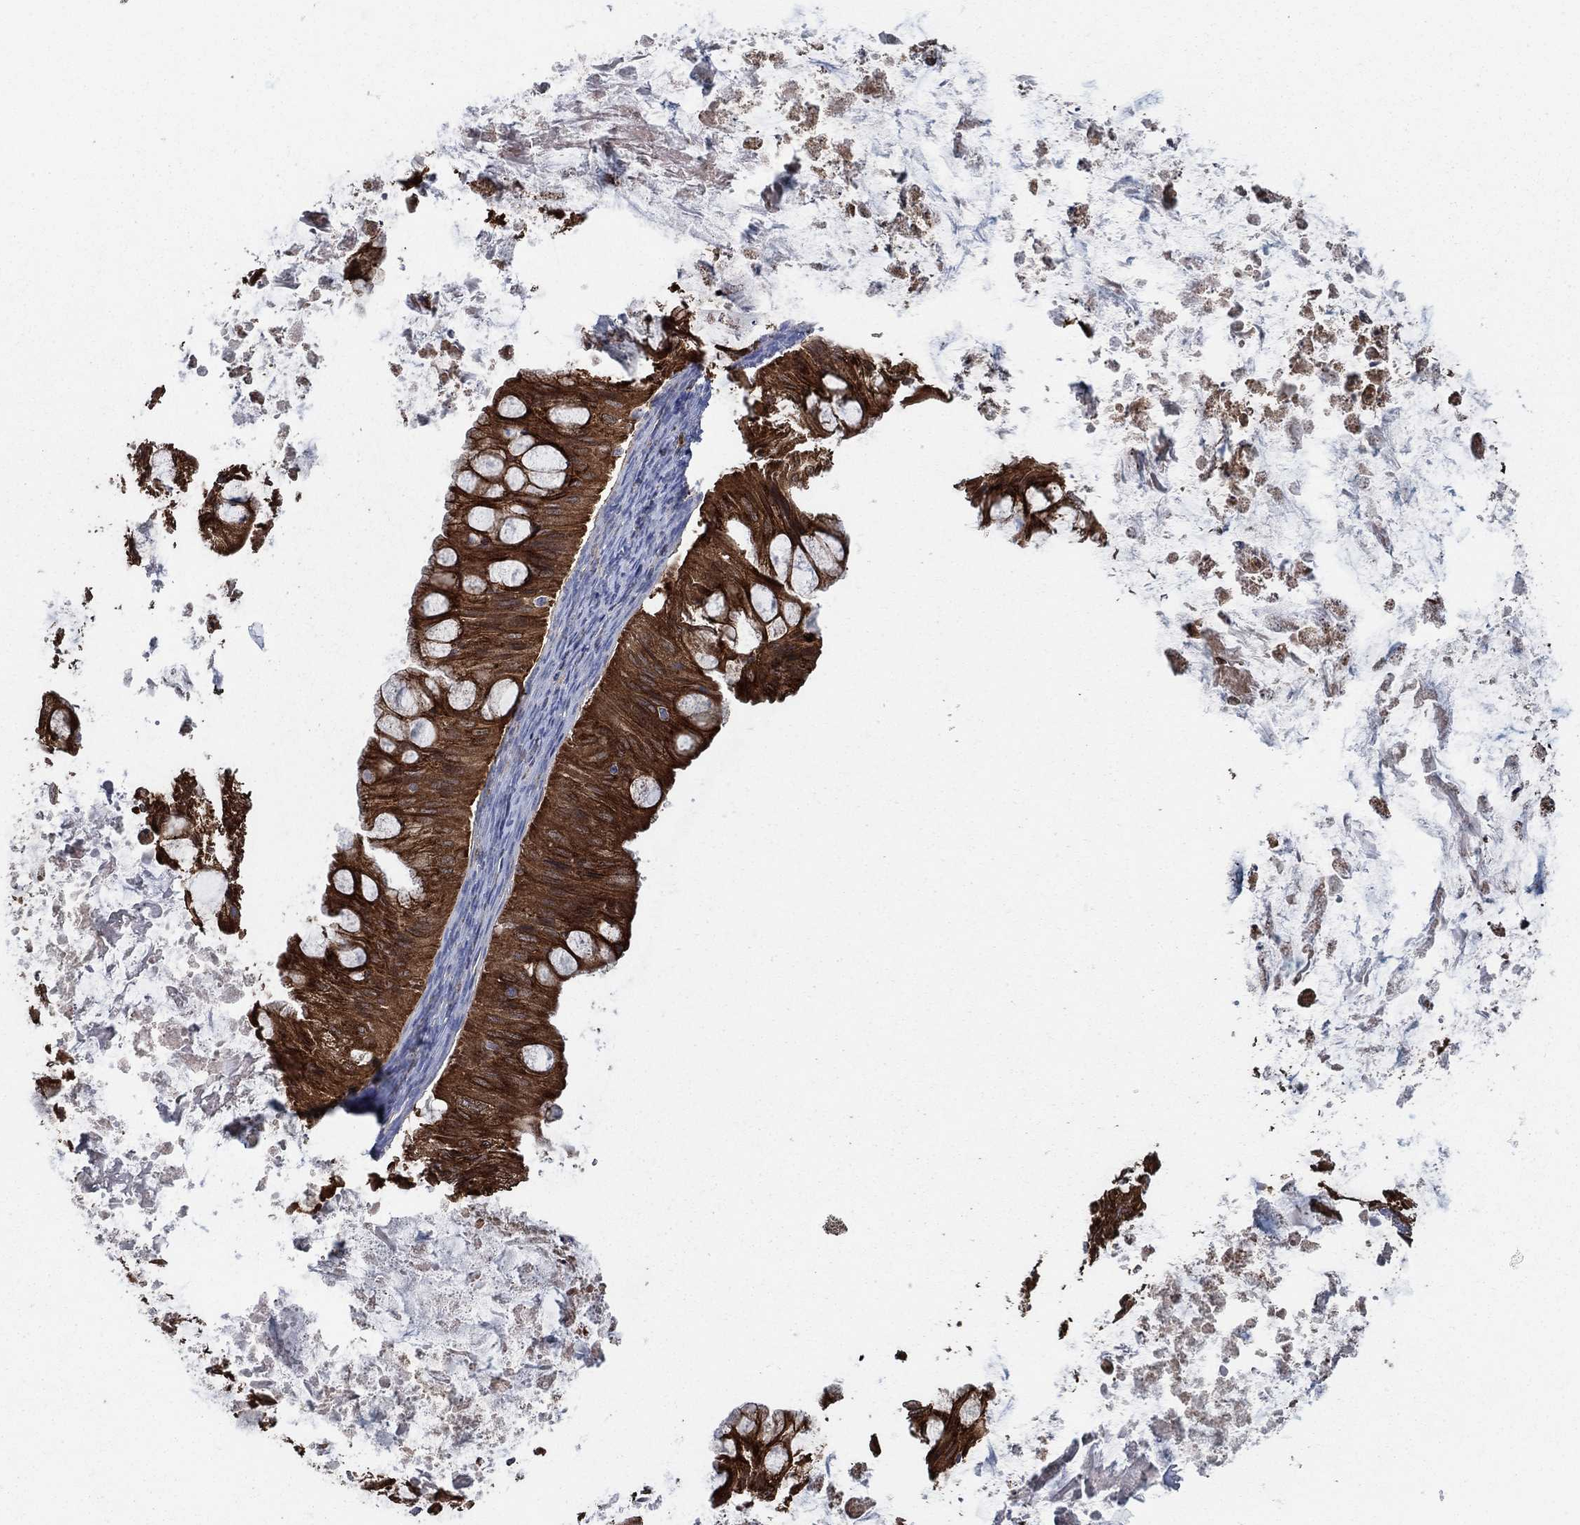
{"staining": {"intensity": "strong", "quantity": ">75%", "location": "cytoplasmic/membranous"}, "tissue": "ovarian cancer", "cell_type": "Tumor cells", "image_type": "cancer", "snomed": [{"axis": "morphology", "description": "Cystadenocarcinoma, mucinous, NOS"}, {"axis": "topography", "description": "Ovary"}], "caption": "A brown stain highlights strong cytoplasmic/membranous positivity of a protein in mucinous cystadenocarcinoma (ovarian) tumor cells. (brown staining indicates protein expression, while blue staining denotes nuclei).", "gene": "HID1", "patient": {"sex": "female", "age": 57}}